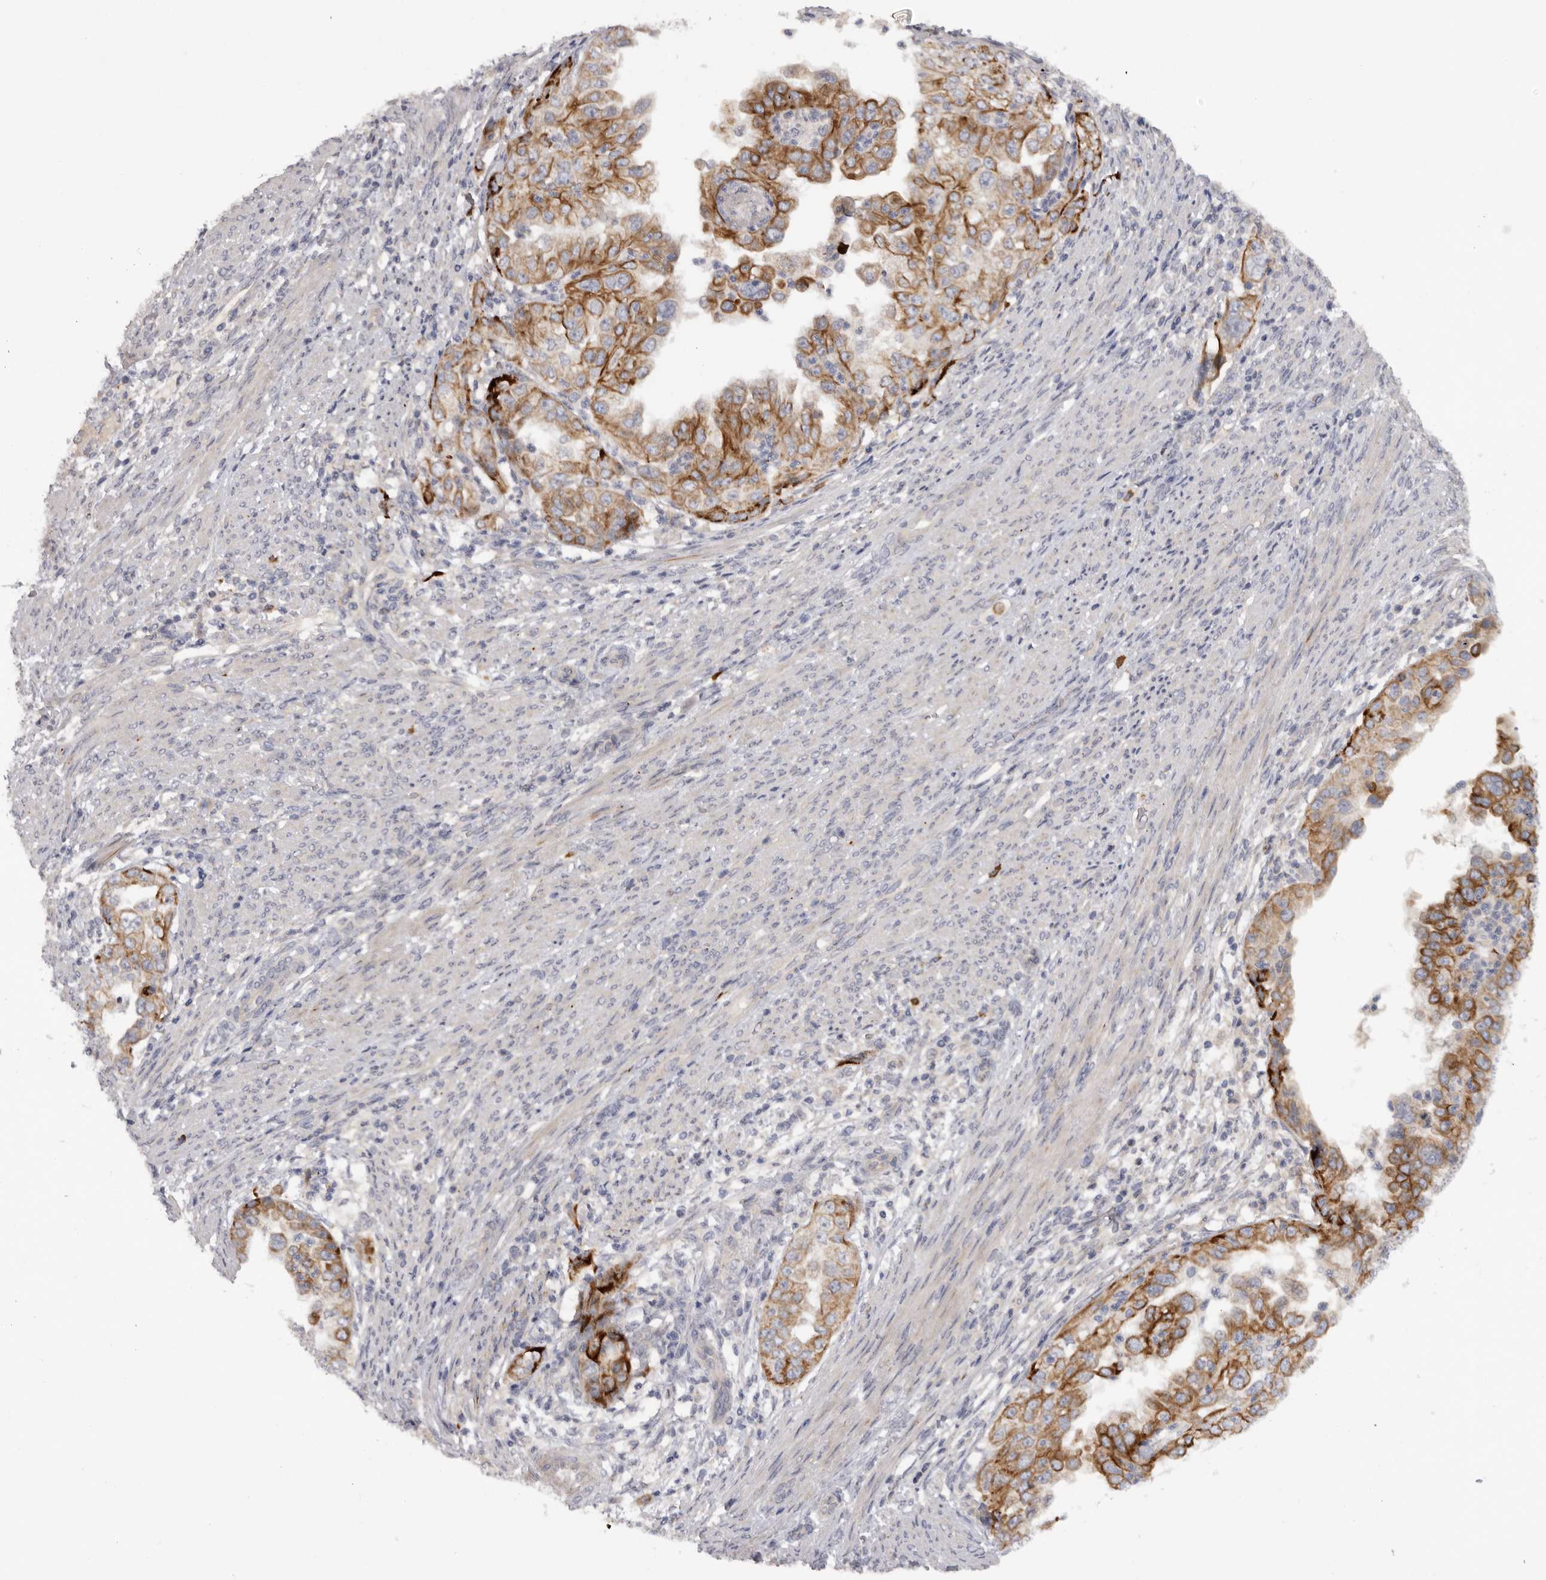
{"staining": {"intensity": "moderate", "quantity": ">75%", "location": "cytoplasmic/membranous"}, "tissue": "endometrial cancer", "cell_type": "Tumor cells", "image_type": "cancer", "snomed": [{"axis": "morphology", "description": "Adenocarcinoma, NOS"}, {"axis": "topography", "description": "Endometrium"}], "caption": "Immunohistochemical staining of endometrial adenocarcinoma shows moderate cytoplasmic/membranous protein positivity in about >75% of tumor cells.", "gene": "DHDDS", "patient": {"sex": "female", "age": 85}}